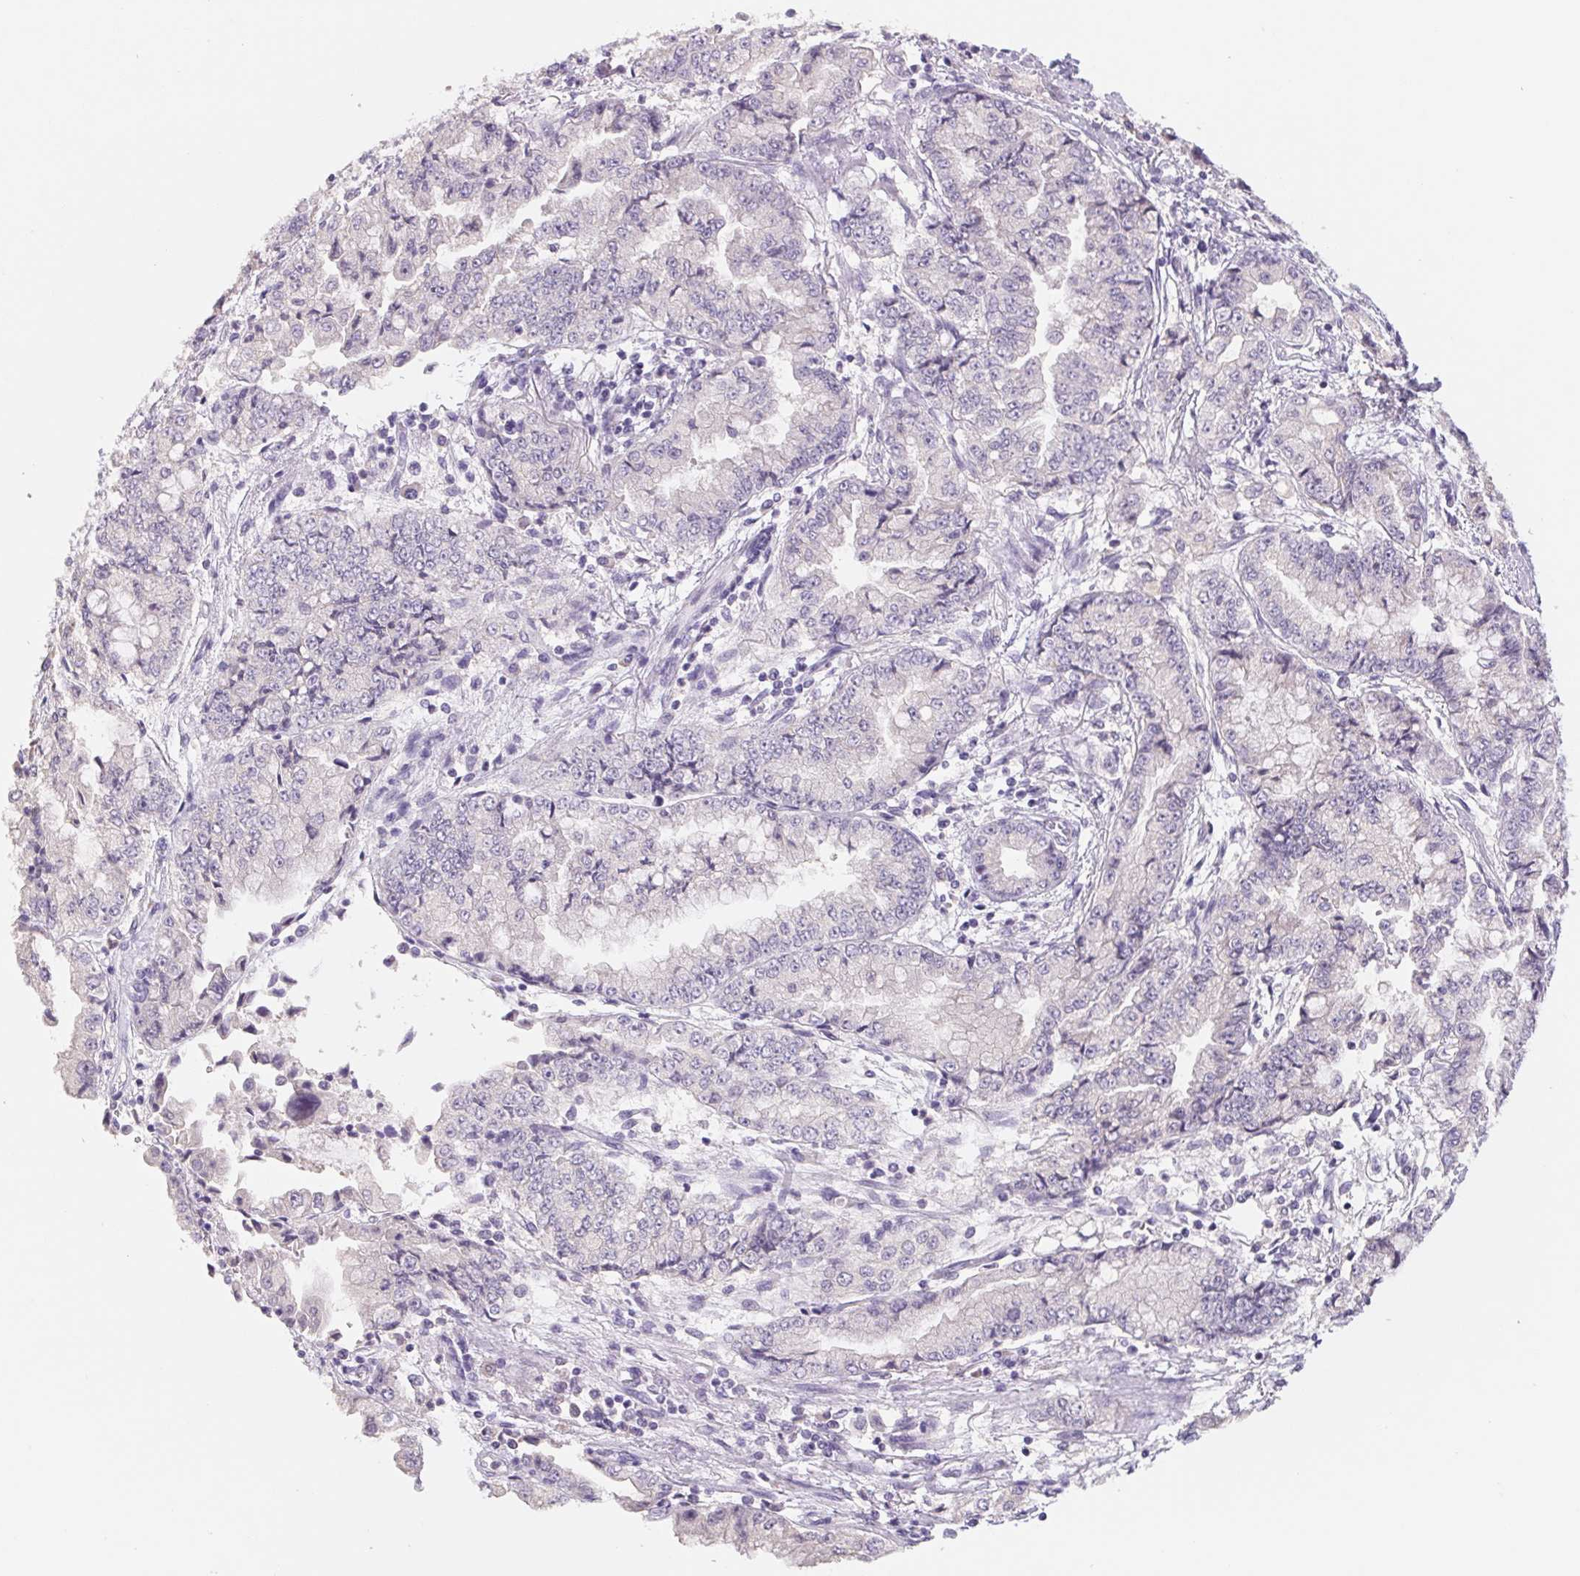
{"staining": {"intensity": "negative", "quantity": "none", "location": "none"}, "tissue": "stomach cancer", "cell_type": "Tumor cells", "image_type": "cancer", "snomed": [{"axis": "morphology", "description": "Adenocarcinoma, NOS"}, {"axis": "topography", "description": "Stomach, upper"}], "caption": "Stomach adenocarcinoma was stained to show a protein in brown. There is no significant expression in tumor cells.", "gene": "PNMA8B", "patient": {"sex": "female", "age": 74}}